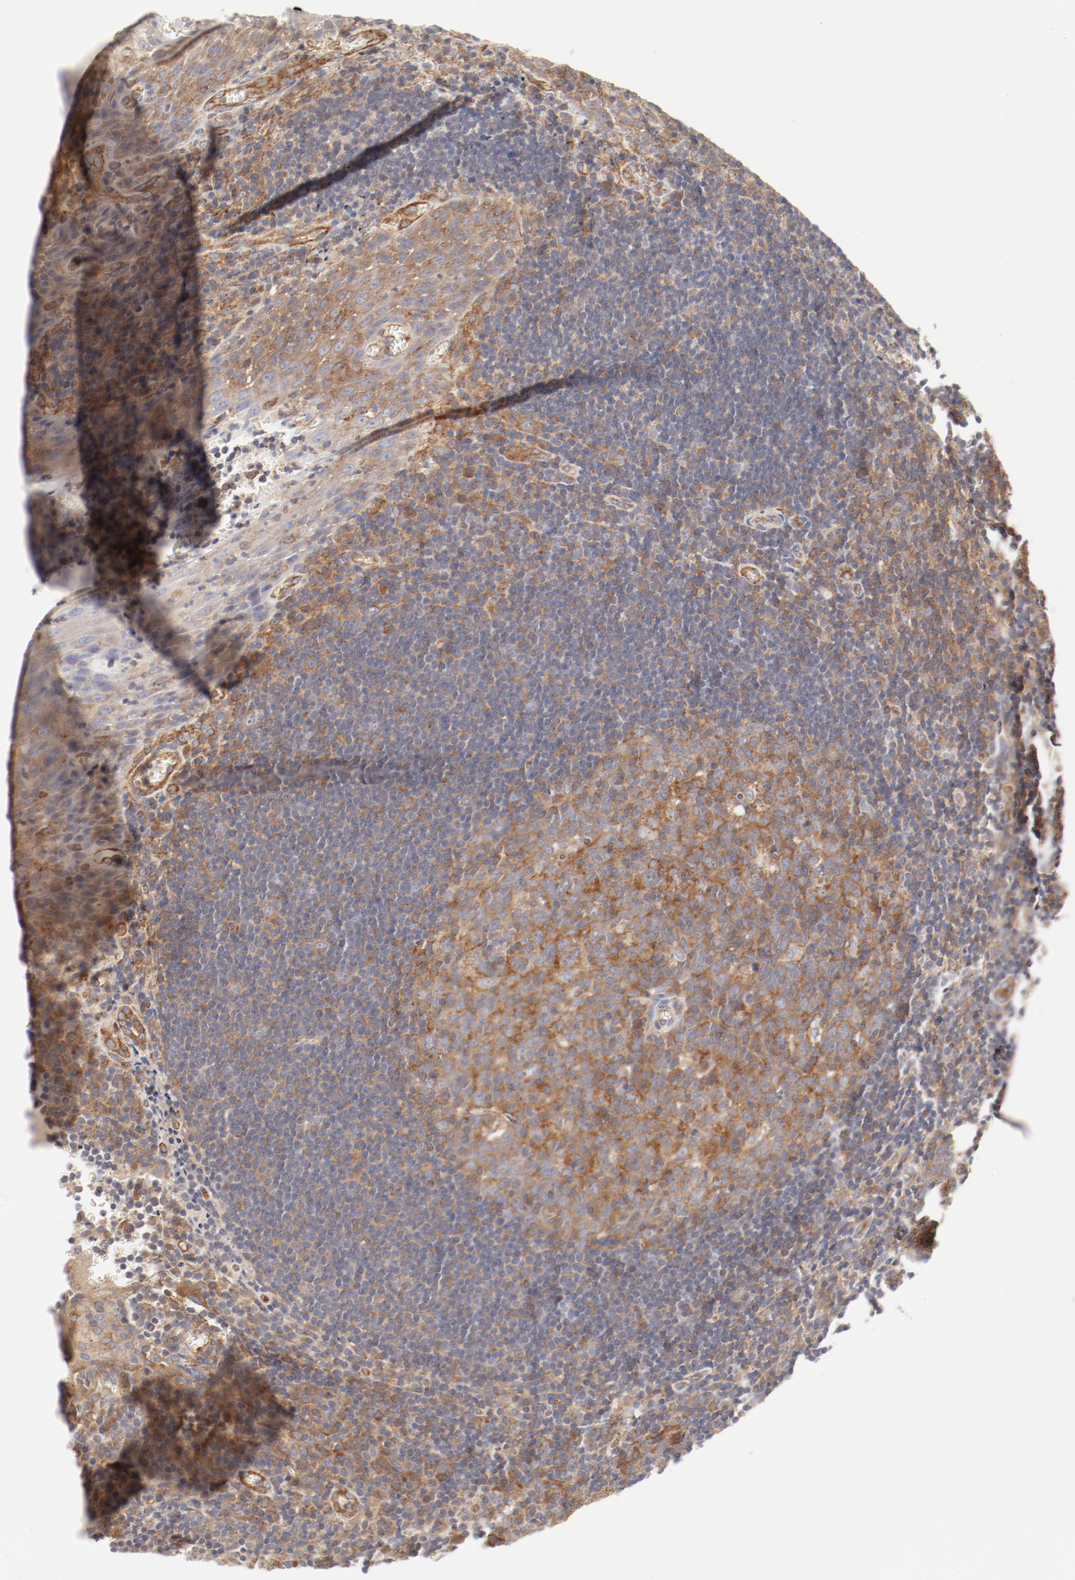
{"staining": {"intensity": "moderate", "quantity": ">75%", "location": "cytoplasmic/membranous"}, "tissue": "tonsil", "cell_type": "Germinal center cells", "image_type": "normal", "snomed": [{"axis": "morphology", "description": "Normal tissue, NOS"}, {"axis": "topography", "description": "Tonsil"}], "caption": "Immunohistochemistry (IHC) of benign tonsil reveals medium levels of moderate cytoplasmic/membranous expression in about >75% of germinal center cells.", "gene": "AP2A1", "patient": {"sex": "male", "age": 20}}